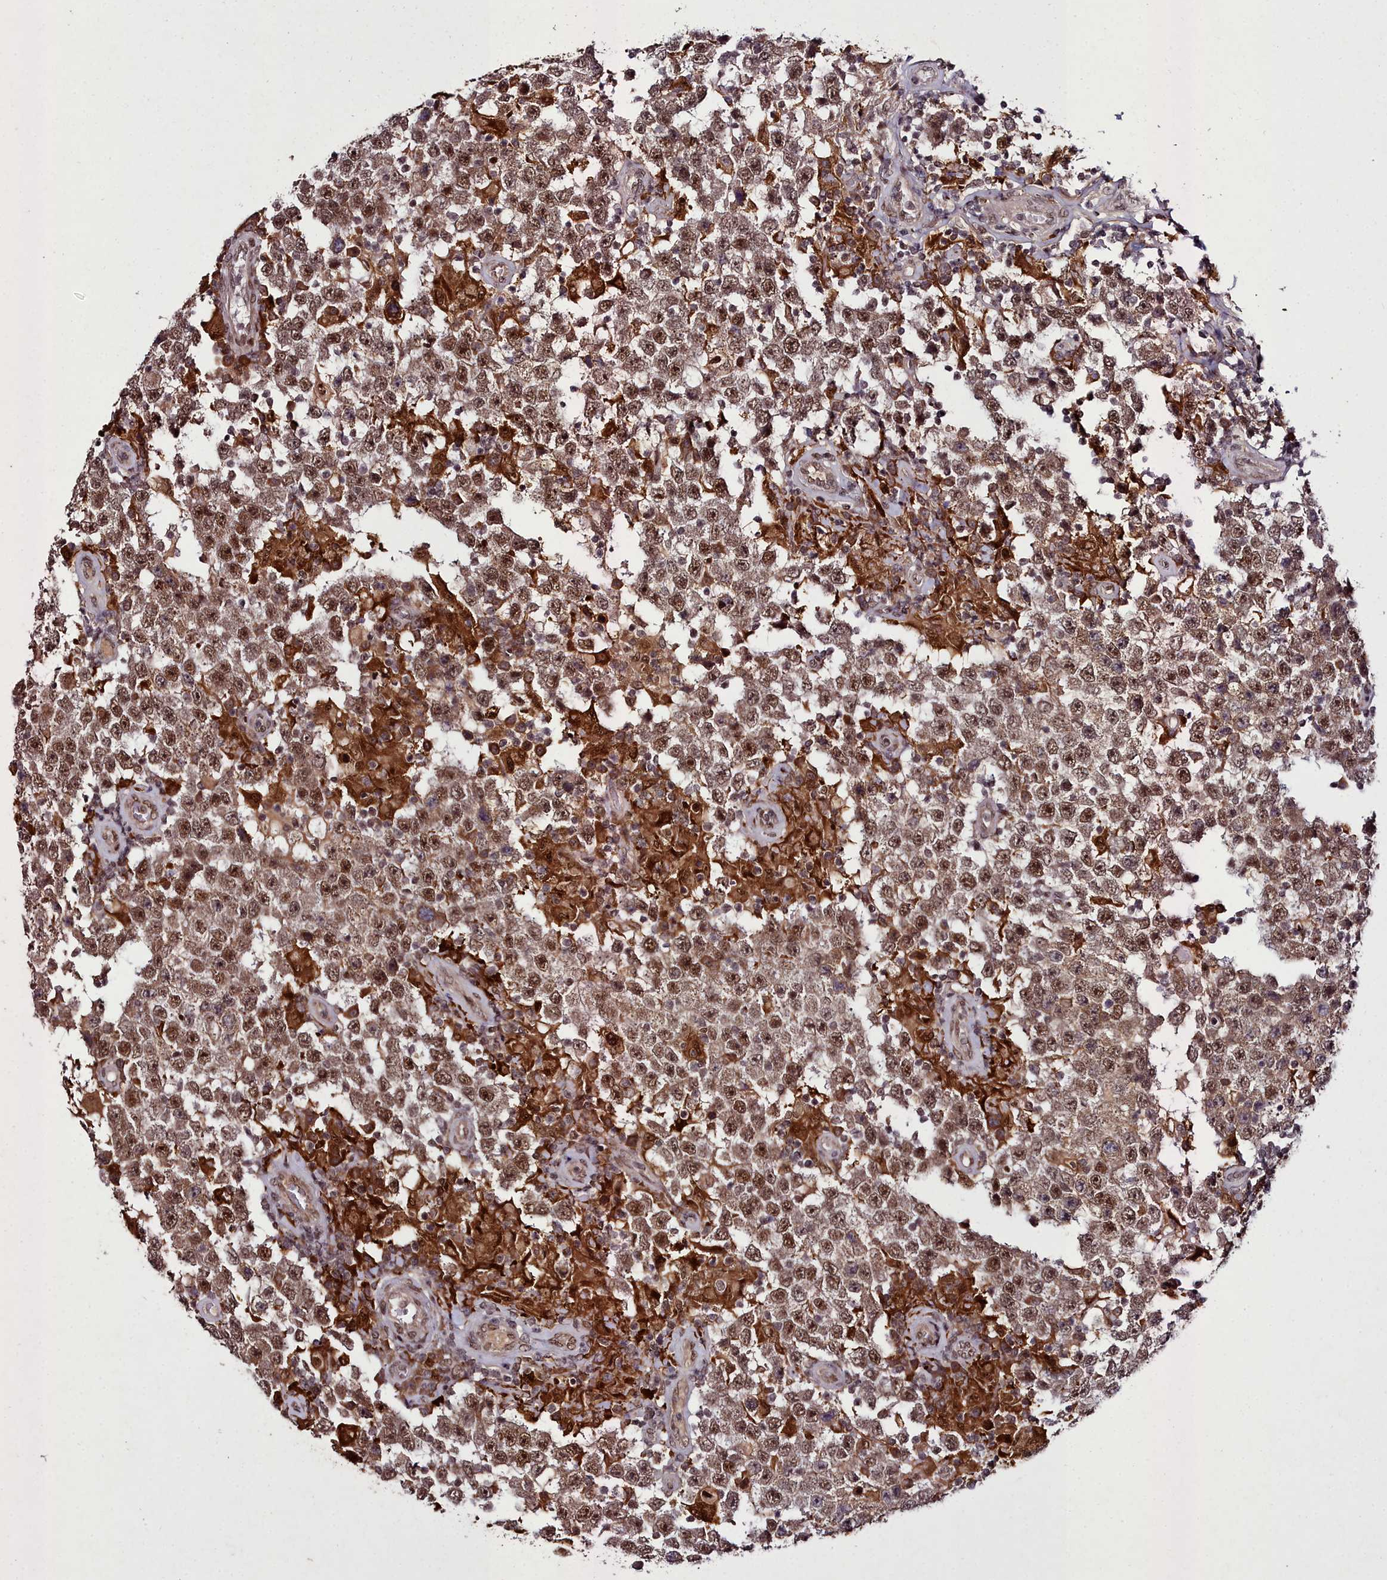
{"staining": {"intensity": "strong", "quantity": ">75%", "location": "cytoplasmic/membranous,nuclear"}, "tissue": "testis cancer", "cell_type": "Tumor cells", "image_type": "cancer", "snomed": [{"axis": "morphology", "description": "Normal tissue, NOS"}, {"axis": "morphology", "description": "Urothelial carcinoma, High grade"}, {"axis": "morphology", "description": "Seminoma, NOS"}, {"axis": "morphology", "description": "Carcinoma, Embryonal, NOS"}, {"axis": "topography", "description": "Urinary bladder"}, {"axis": "topography", "description": "Testis"}], "caption": "Strong cytoplasmic/membranous and nuclear protein positivity is appreciated in approximately >75% of tumor cells in high-grade urothelial carcinoma (testis).", "gene": "CXXC1", "patient": {"sex": "male", "age": 41}}